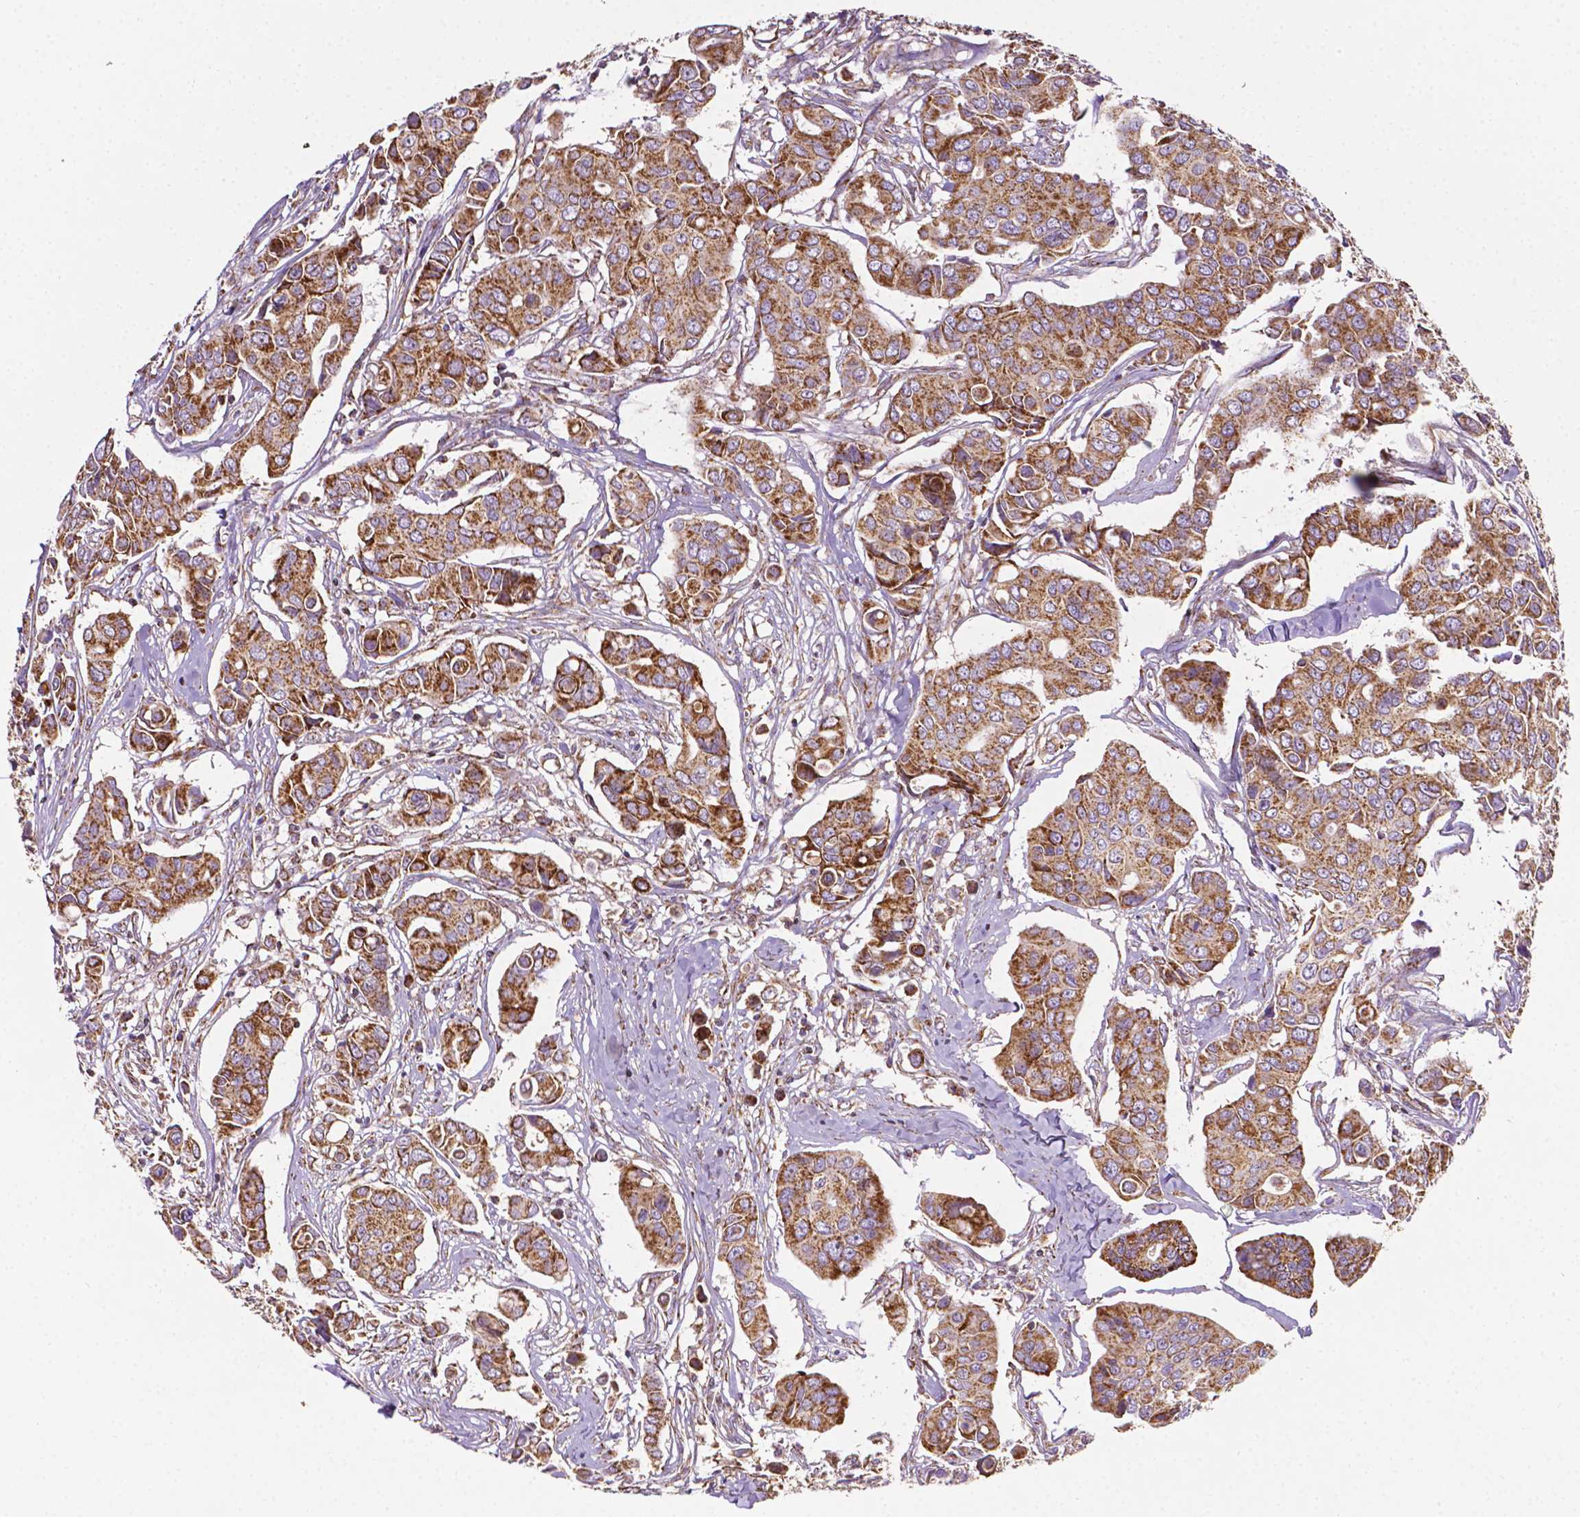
{"staining": {"intensity": "strong", "quantity": ">75%", "location": "cytoplasmic/membranous"}, "tissue": "breast cancer", "cell_type": "Tumor cells", "image_type": "cancer", "snomed": [{"axis": "morphology", "description": "Duct carcinoma"}, {"axis": "topography", "description": "Breast"}], "caption": "About >75% of tumor cells in breast cancer (invasive ductal carcinoma) display strong cytoplasmic/membranous protein staining as visualized by brown immunohistochemical staining.", "gene": "ILVBL", "patient": {"sex": "female", "age": 54}}